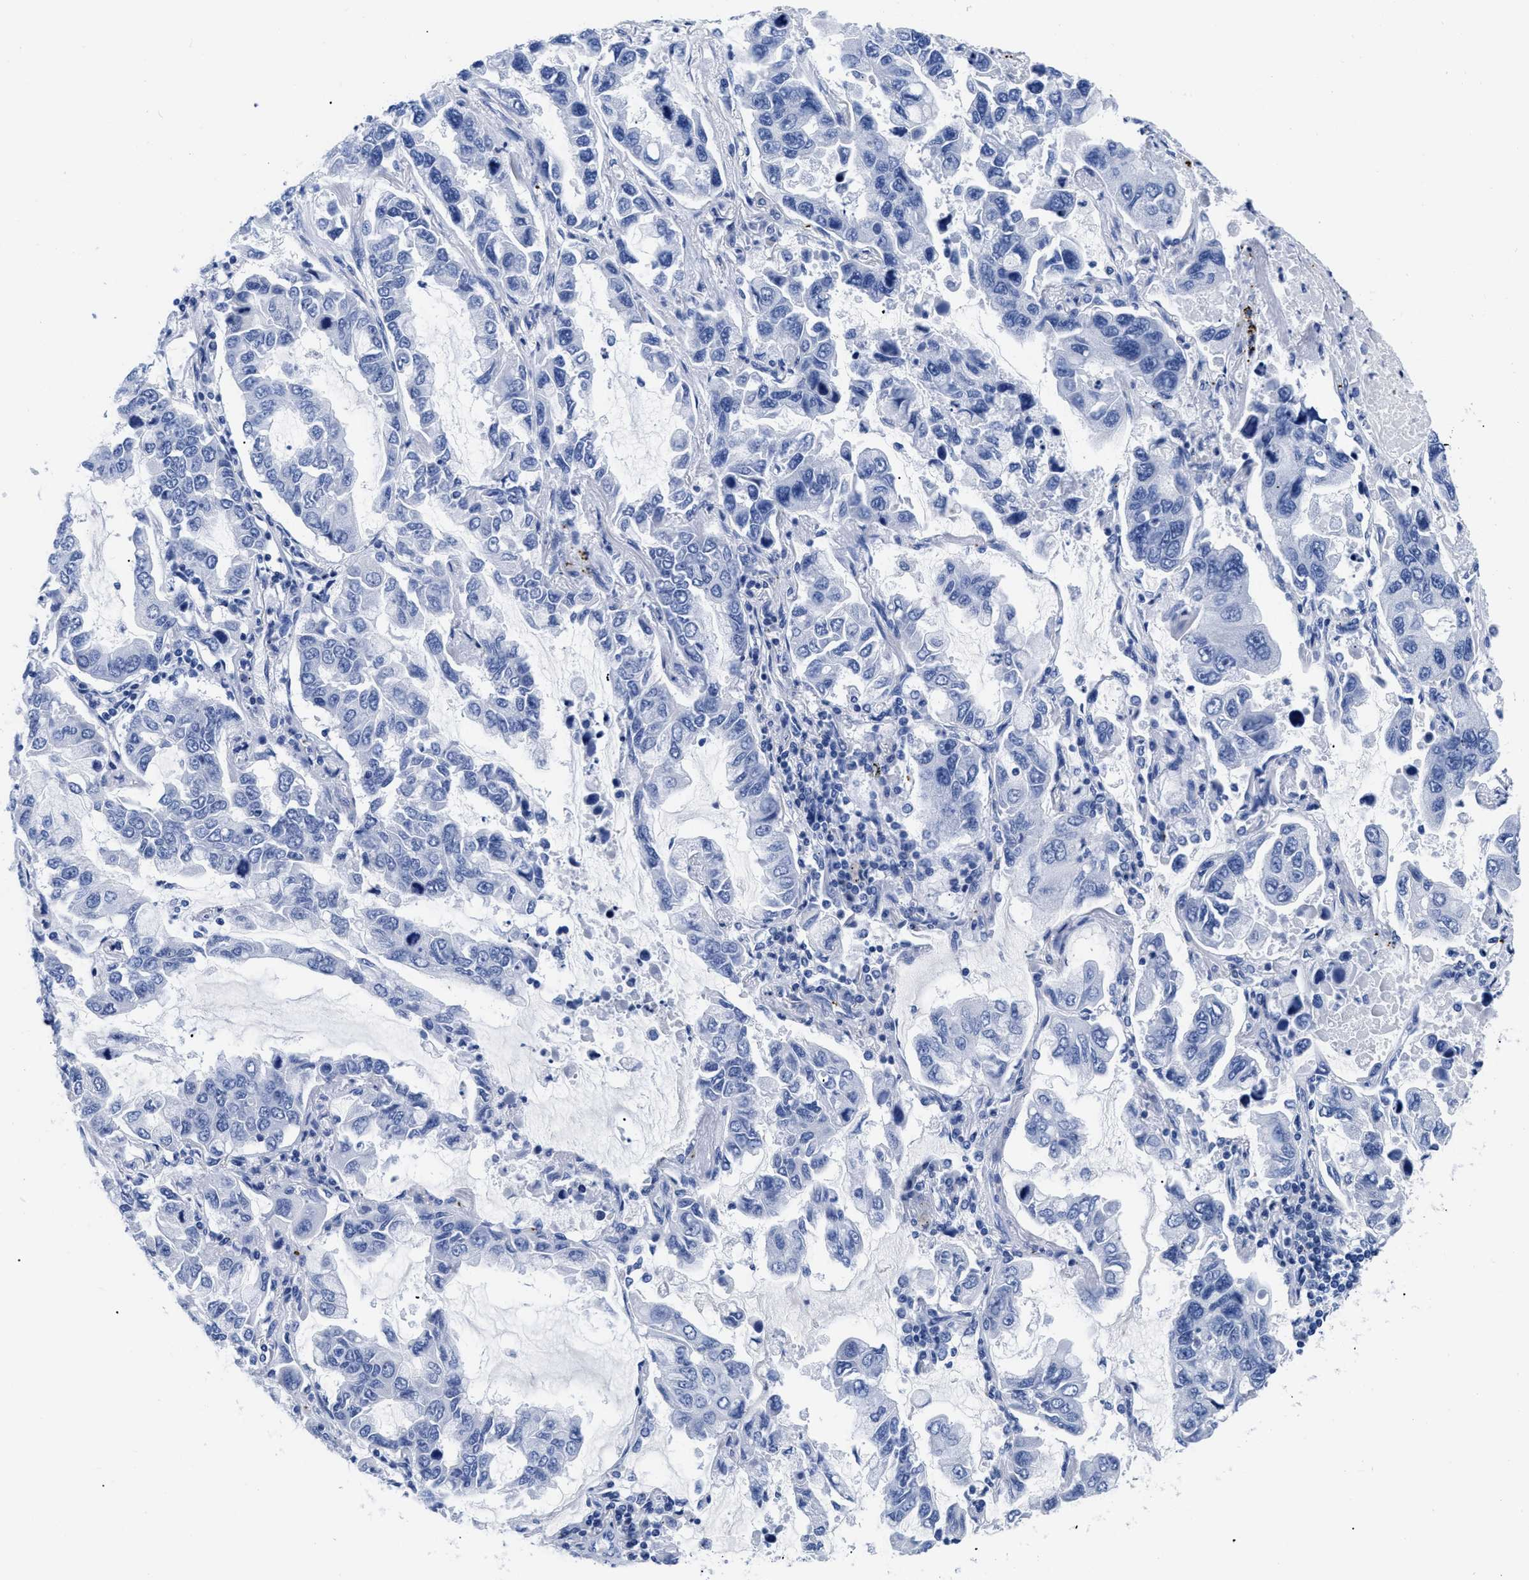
{"staining": {"intensity": "negative", "quantity": "none", "location": "none"}, "tissue": "lung cancer", "cell_type": "Tumor cells", "image_type": "cancer", "snomed": [{"axis": "morphology", "description": "Adenocarcinoma, NOS"}, {"axis": "topography", "description": "Lung"}], "caption": "High power microscopy micrograph of an immunohistochemistry (IHC) photomicrograph of adenocarcinoma (lung), revealing no significant positivity in tumor cells.", "gene": "TREML1", "patient": {"sex": "male", "age": 64}}